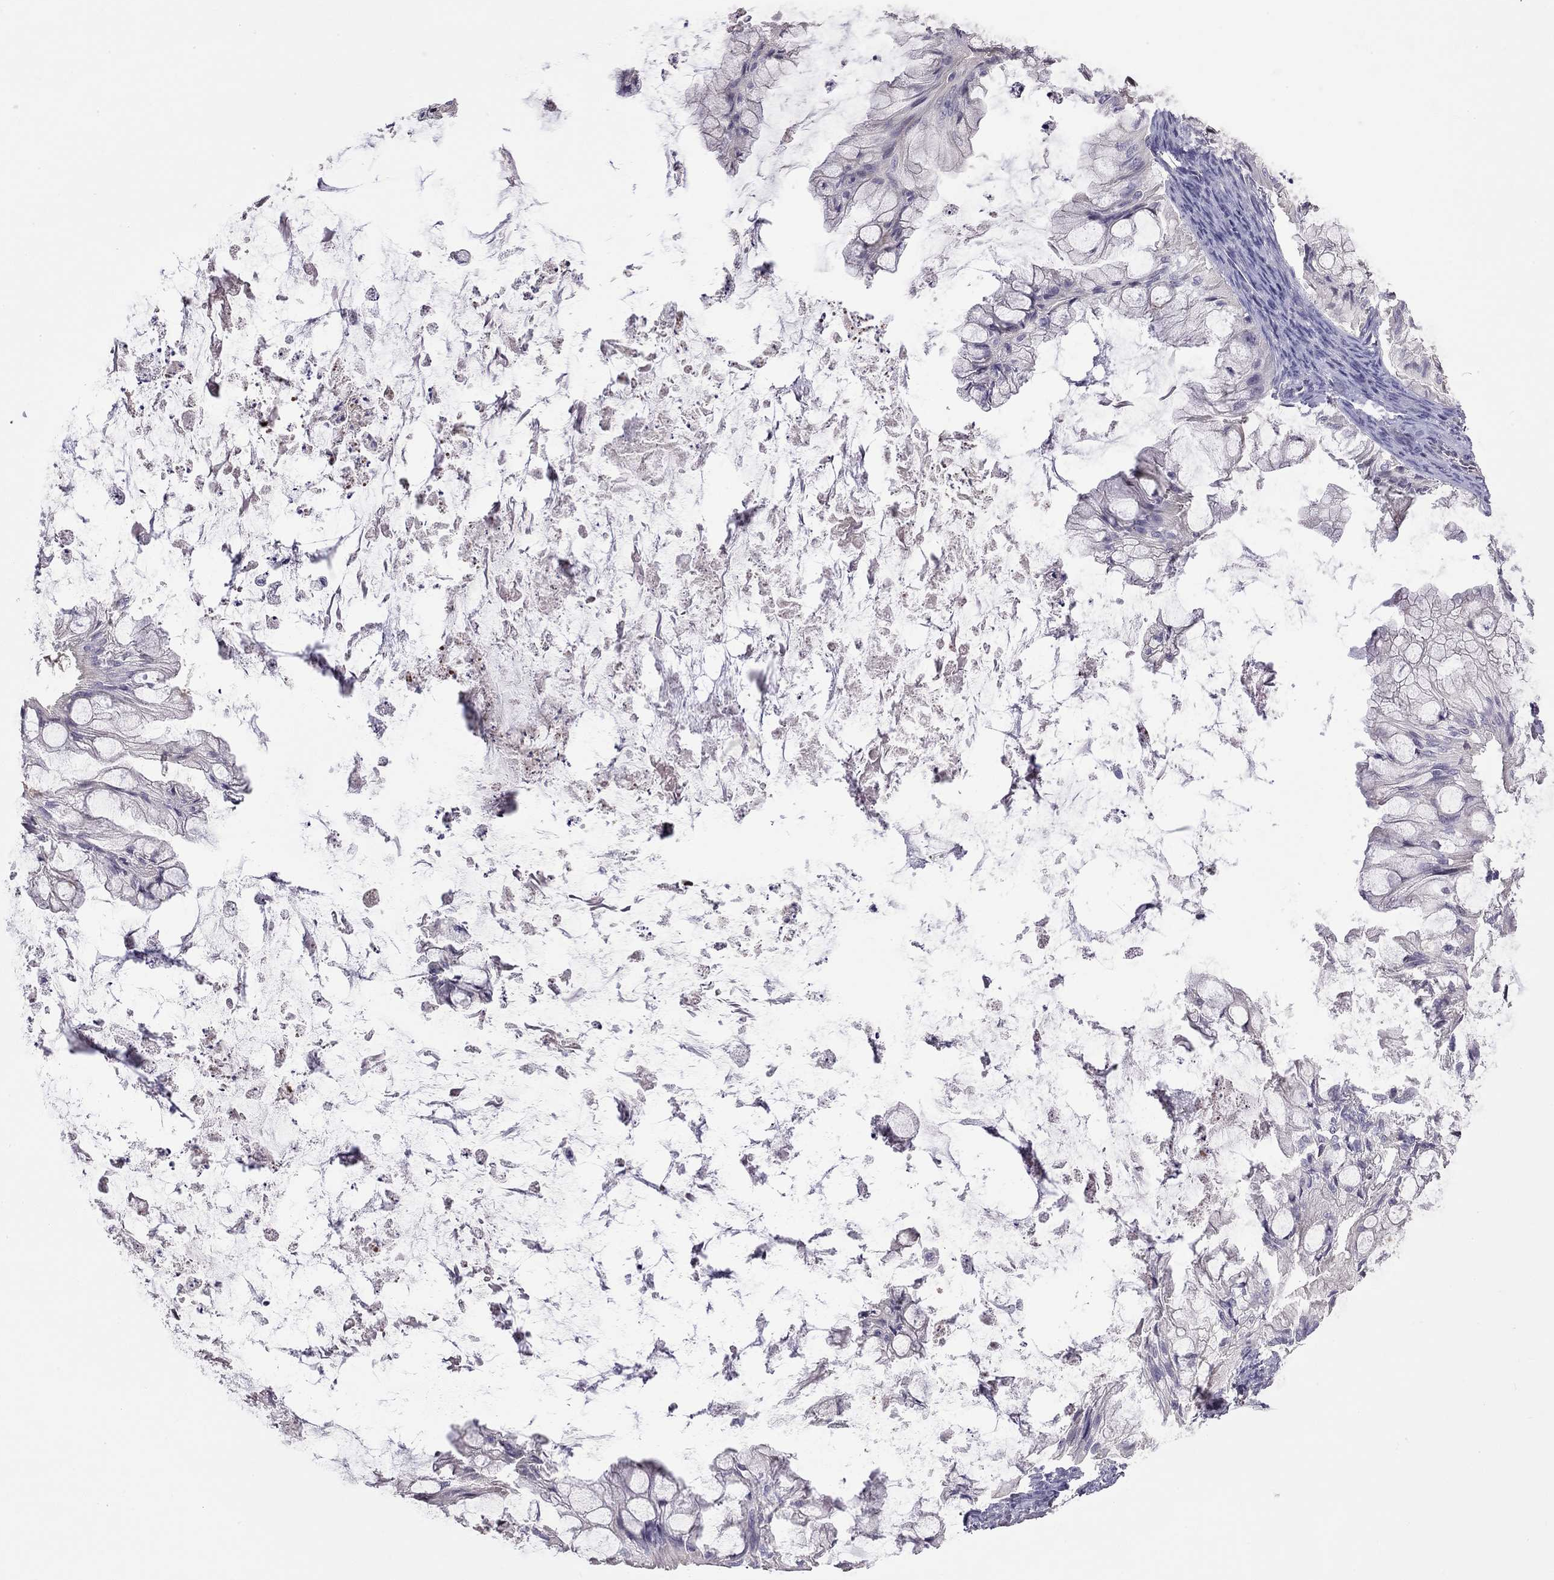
{"staining": {"intensity": "negative", "quantity": "none", "location": "none"}, "tissue": "ovarian cancer", "cell_type": "Tumor cells", "image_type": "cancer", "snomed": [{"axis": "morphology", "description": "Cystadenocarcinoma, mucinous, NOS"}, {"axis": "topography", "description": "Ovary"}], "caption": "DAB (3,3'-diaminobenzidine) immunohistochemical staining of human ovarian cancer shows no significant staining in tumor cells.", "gene": "FEZ1", "patient": {"sex": "female", "age": 57}}